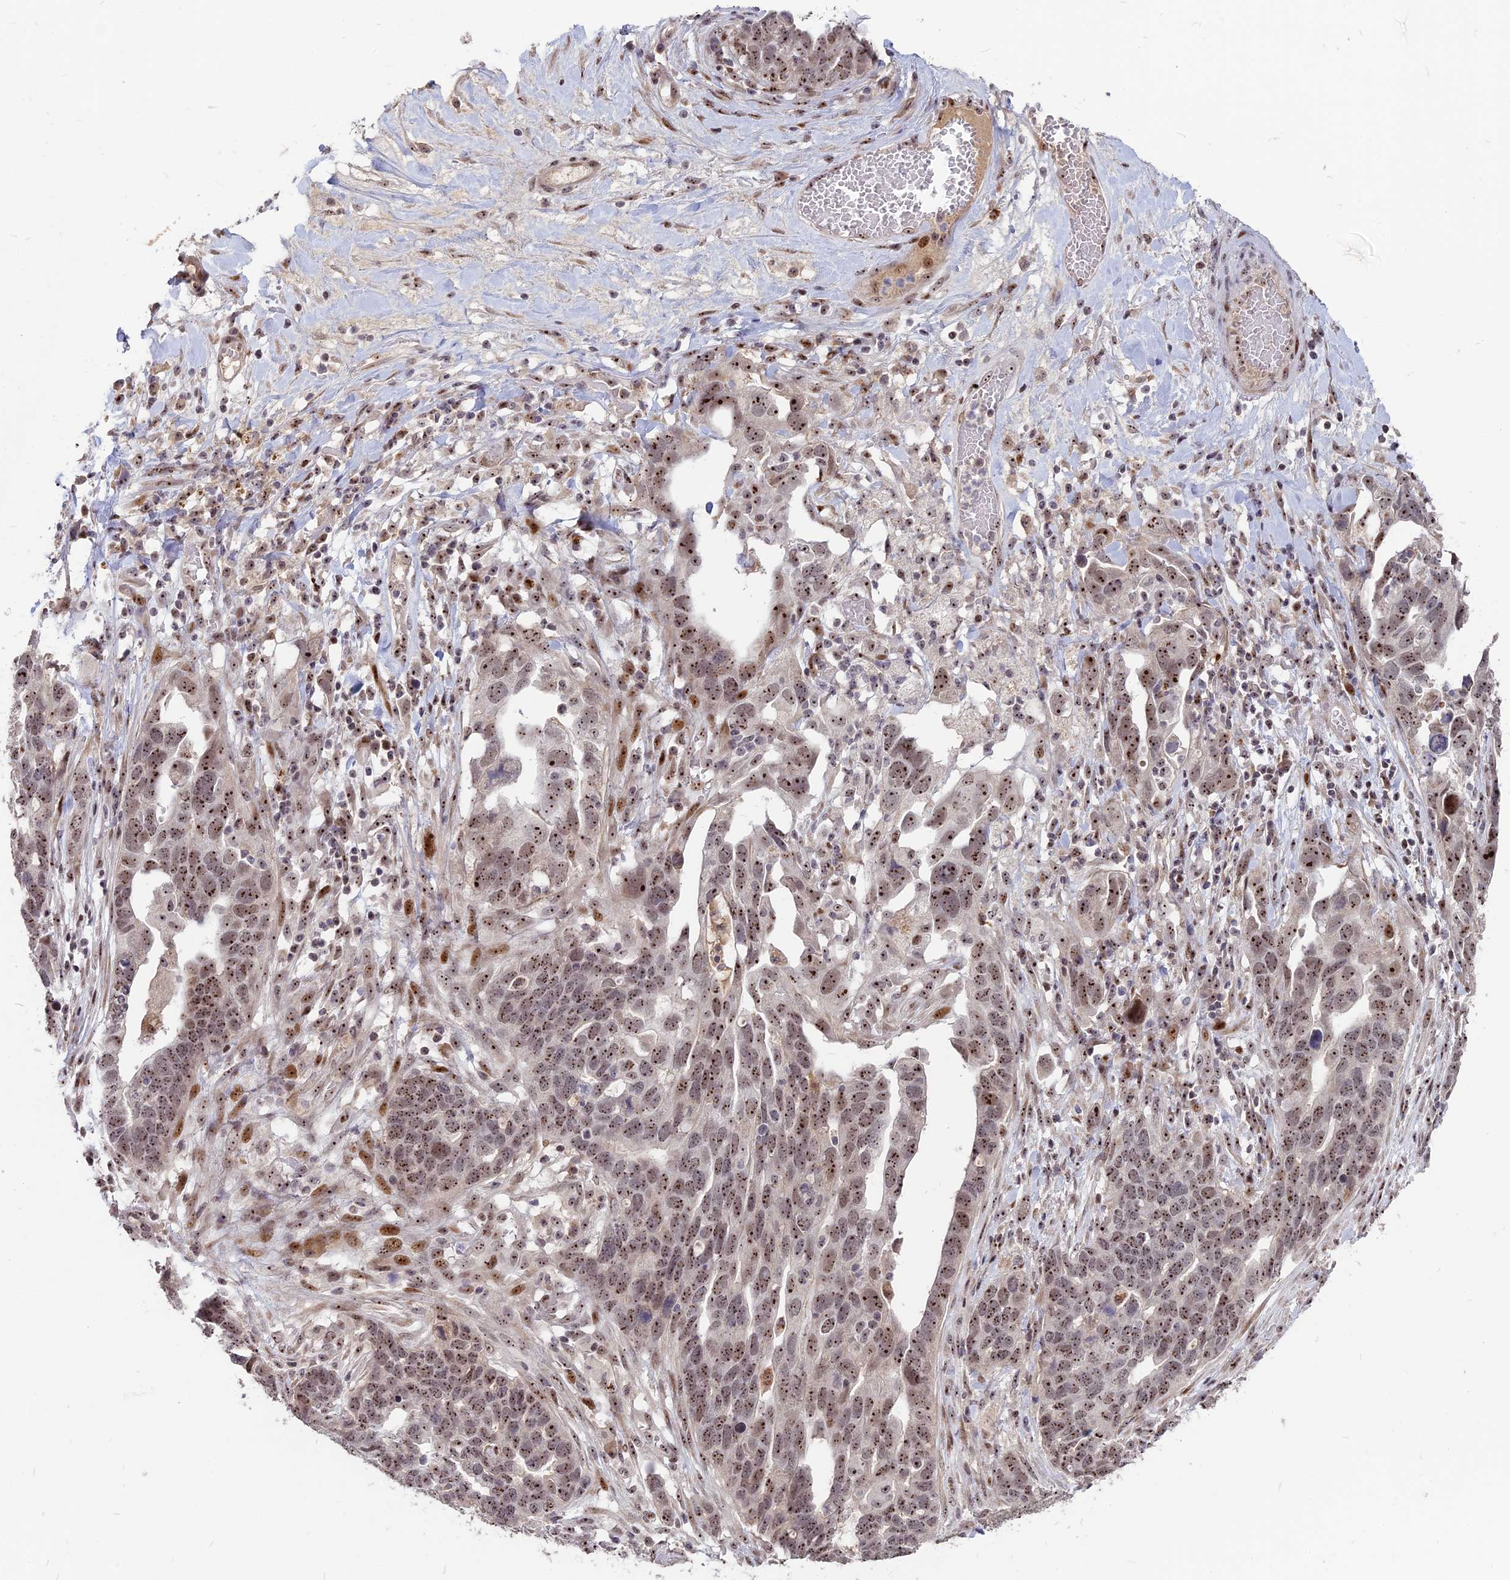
{"staining": {"intensity": "moderate", "quantity": ">75%", "location": "nuclear"}, "tissue": "ovarian cancer", "cell_type": "Tumor cells", "image_type": "cancer", "snomed": [{"axis": "morphology", "description": "Cystadenocarcinoma, serous, NOS"}, {"axis": "topography", "description": "Ovary"}], "caption": "Approximately >75% of tumor cells in human ovarian cancer demonstrate moderate nuclear protein positivity as visualized by brown immunohistochemical staining.", "gene": "FAM131A", "patient": {"sex": "female", "age": 54}}